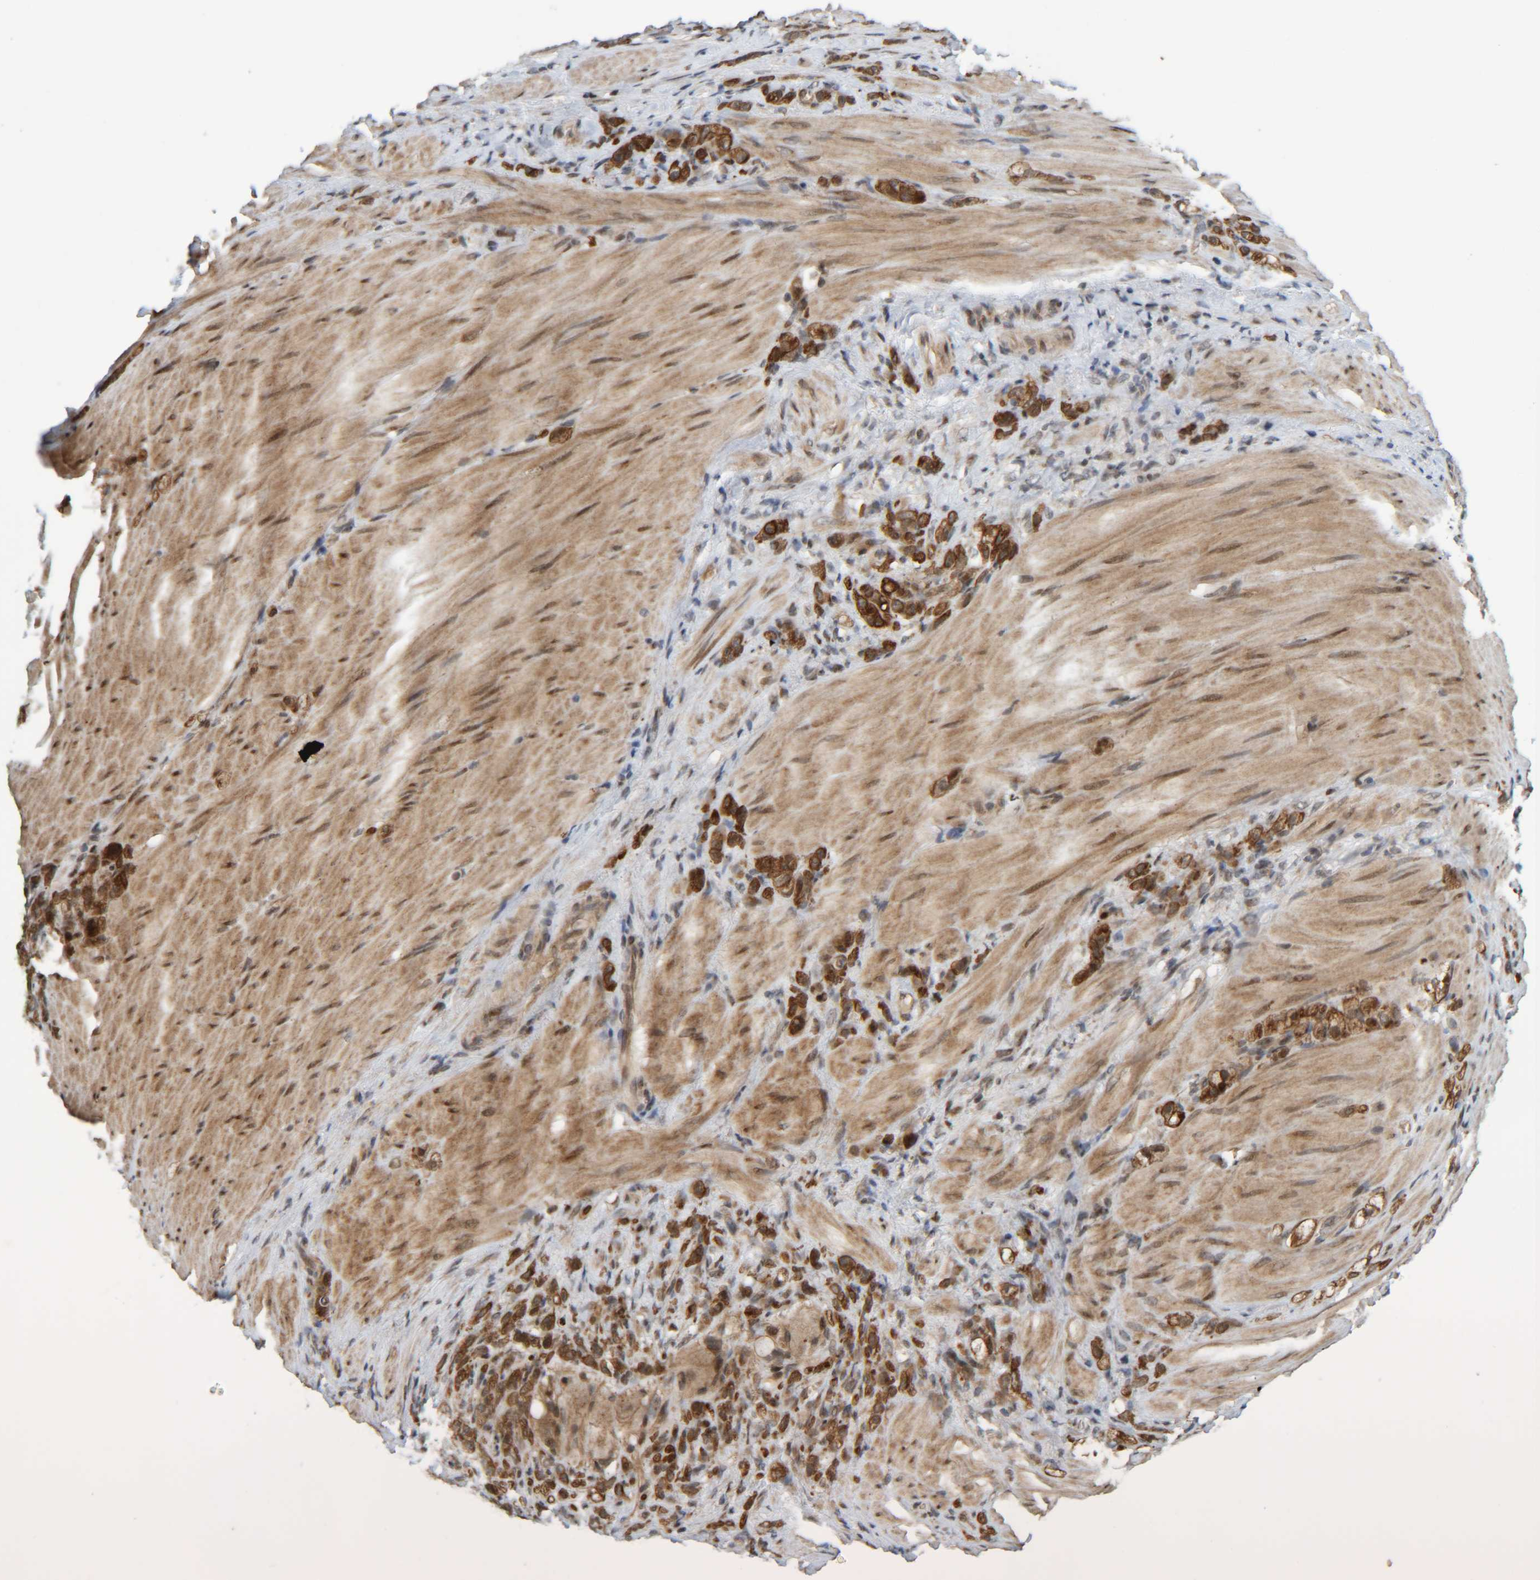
{"staining": {"intensity": "strong", "quantity": ">75%", "location": "cytoplasmic/membranous"}, "tissue": "stomach cancer", "cell_type": "Tumor cells", "image_type": "cancer", "snomed": [{"axis": "morphology", "description": "Normal tissue, NOS"}, {"axis": "morphology", "description": "Adenocarcinoma, NOS"}, {"axis": "topography", "description": "Stomach"}], "caption": "IHC histopathology image of stomach adenocarcinoma stained for a protein (brown), which demonstrates high levels of strong cytoplasmic/membranous expression in approximately >75% of tumor cells.", "gene": "CCDC57", "patient": {"sex": "male", "age": 82}}